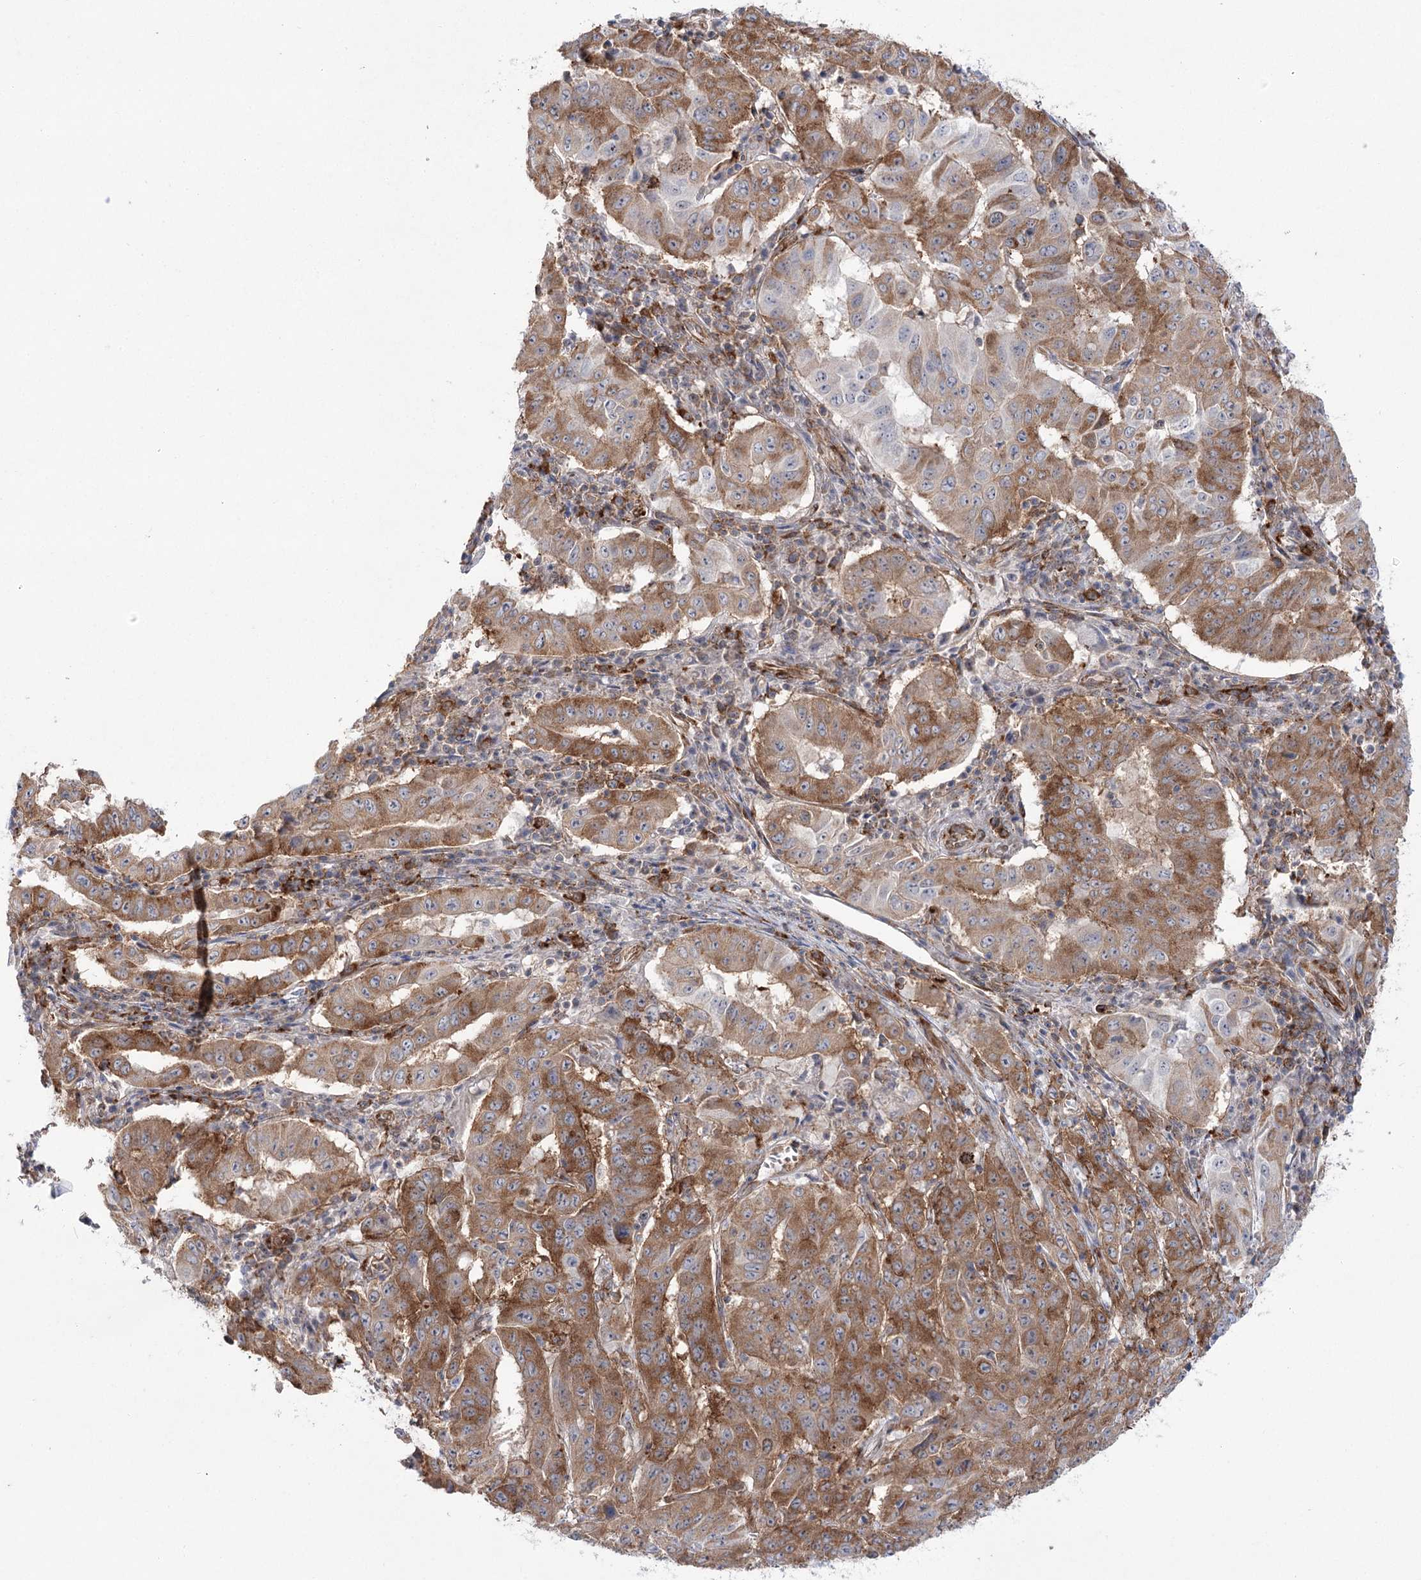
{"staining": {"intensity": "moderate", "quantity": ">75%", "location": "cytoplasmic/membranous"}, "tissue": "pancreatic cancer", "cell_type": "Tumor cells", "image_type": "cancer", "snomed": [{"axis": "morphology", "description": "Adenocarcinoma, NOS"}, {"axis": "topography", "description": "Pancreas"}], "caption": "An image of pancreatic cancer (adenocarcinoma) stained for a protein shows moderate cytoplasmic/membranous brown staining in tumor cells. The protein of interest is shown in brown color, while the nuclei are stained blue.", "gene": "VWA2", "patient": {"sex": "male", "age": 63}}